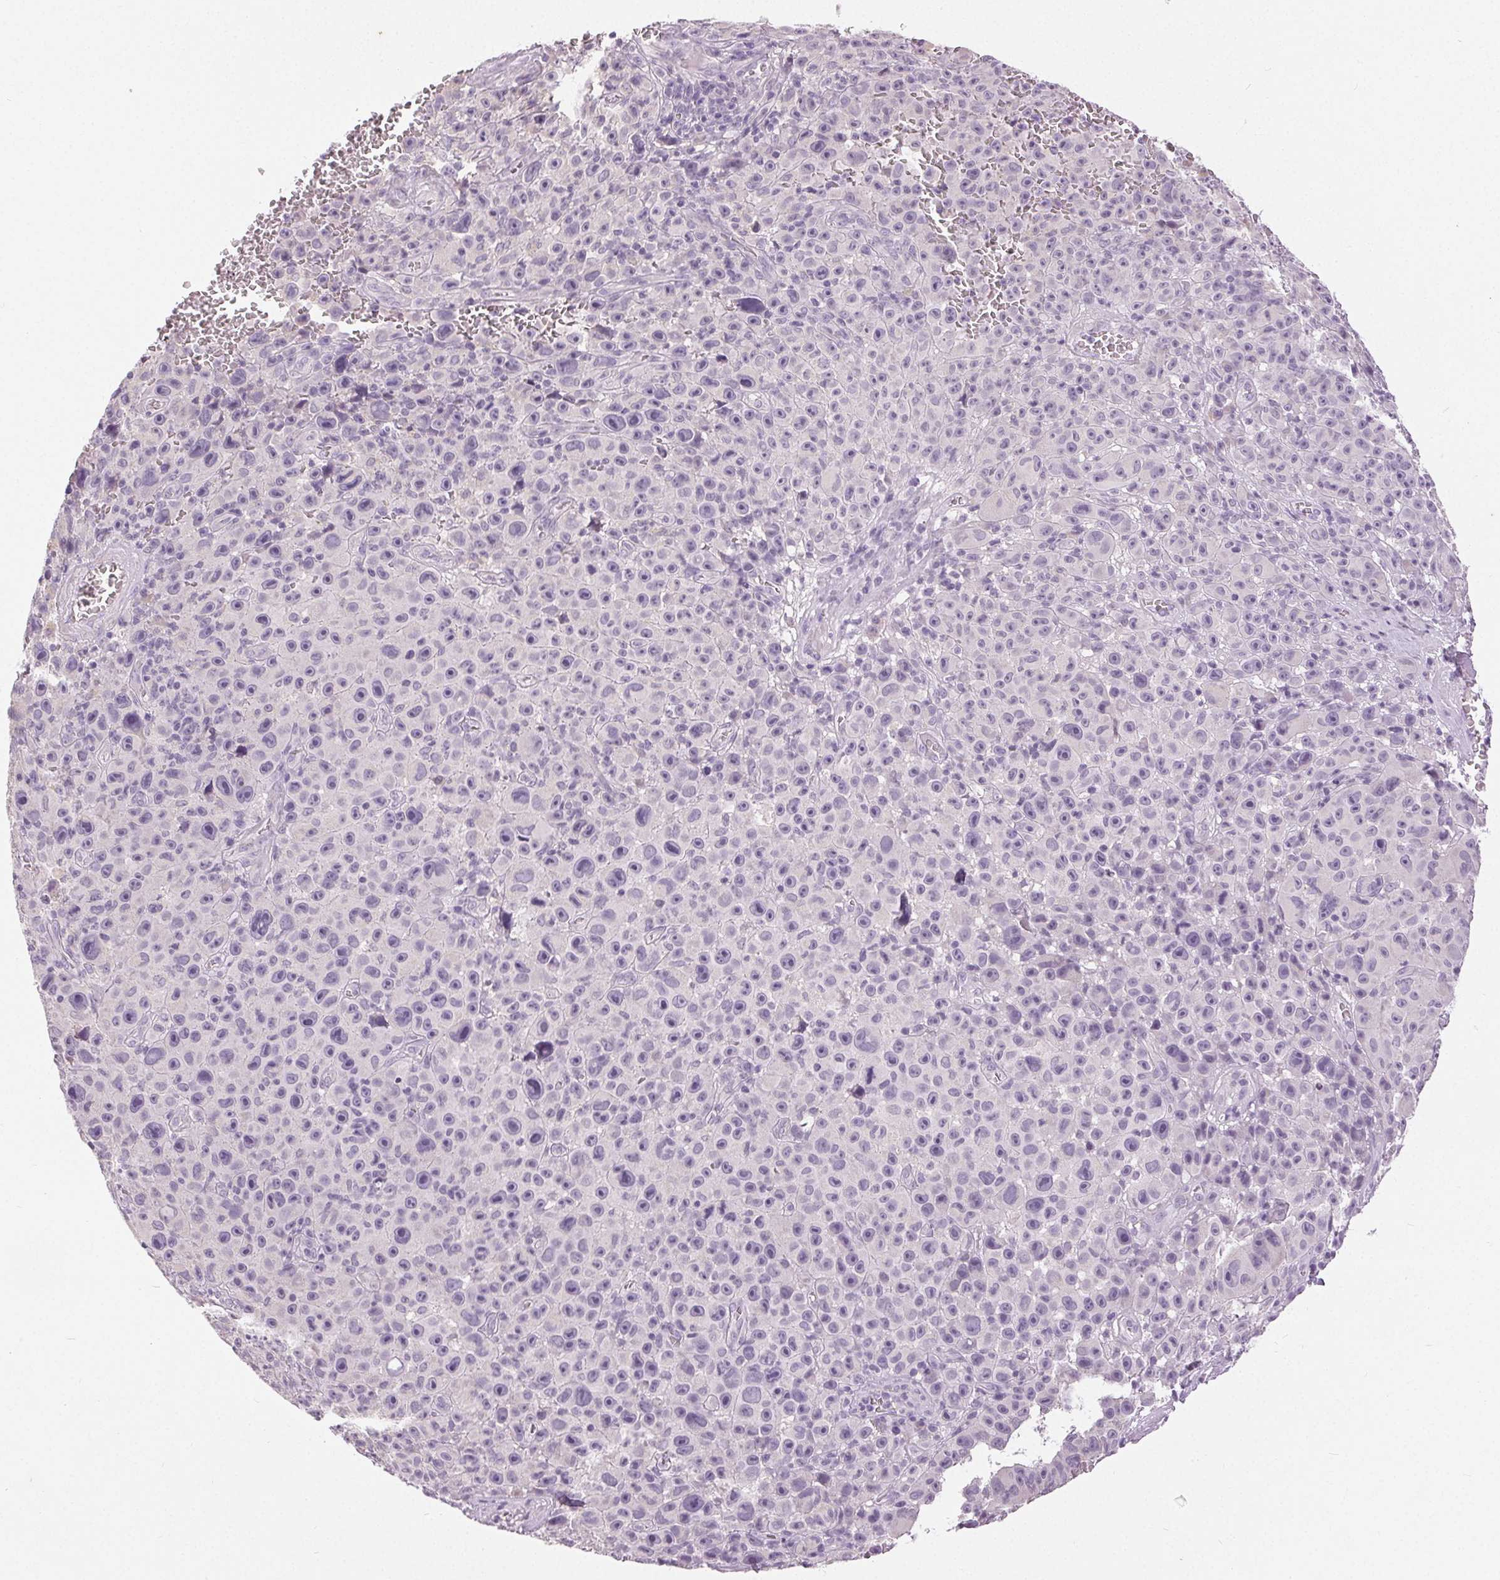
{"staining": {"intensity": "negative", "quantity": "none", "location": "none"}, "tissue": "melanoma", "cell_type": "Tumor cells", "image_type": "cancer", "snomed": [{"axis": "morphology", "description": "Malignant melanoma, NOS"}, {"axis": "topography", "description": "Skin"}], "caption": "The histopathology image exhibits no staining of tumor cells in melanoma. Nuclei are stained in blue.", "gene": "DSG3", "patient": {"sex": "female", "age": 82}}